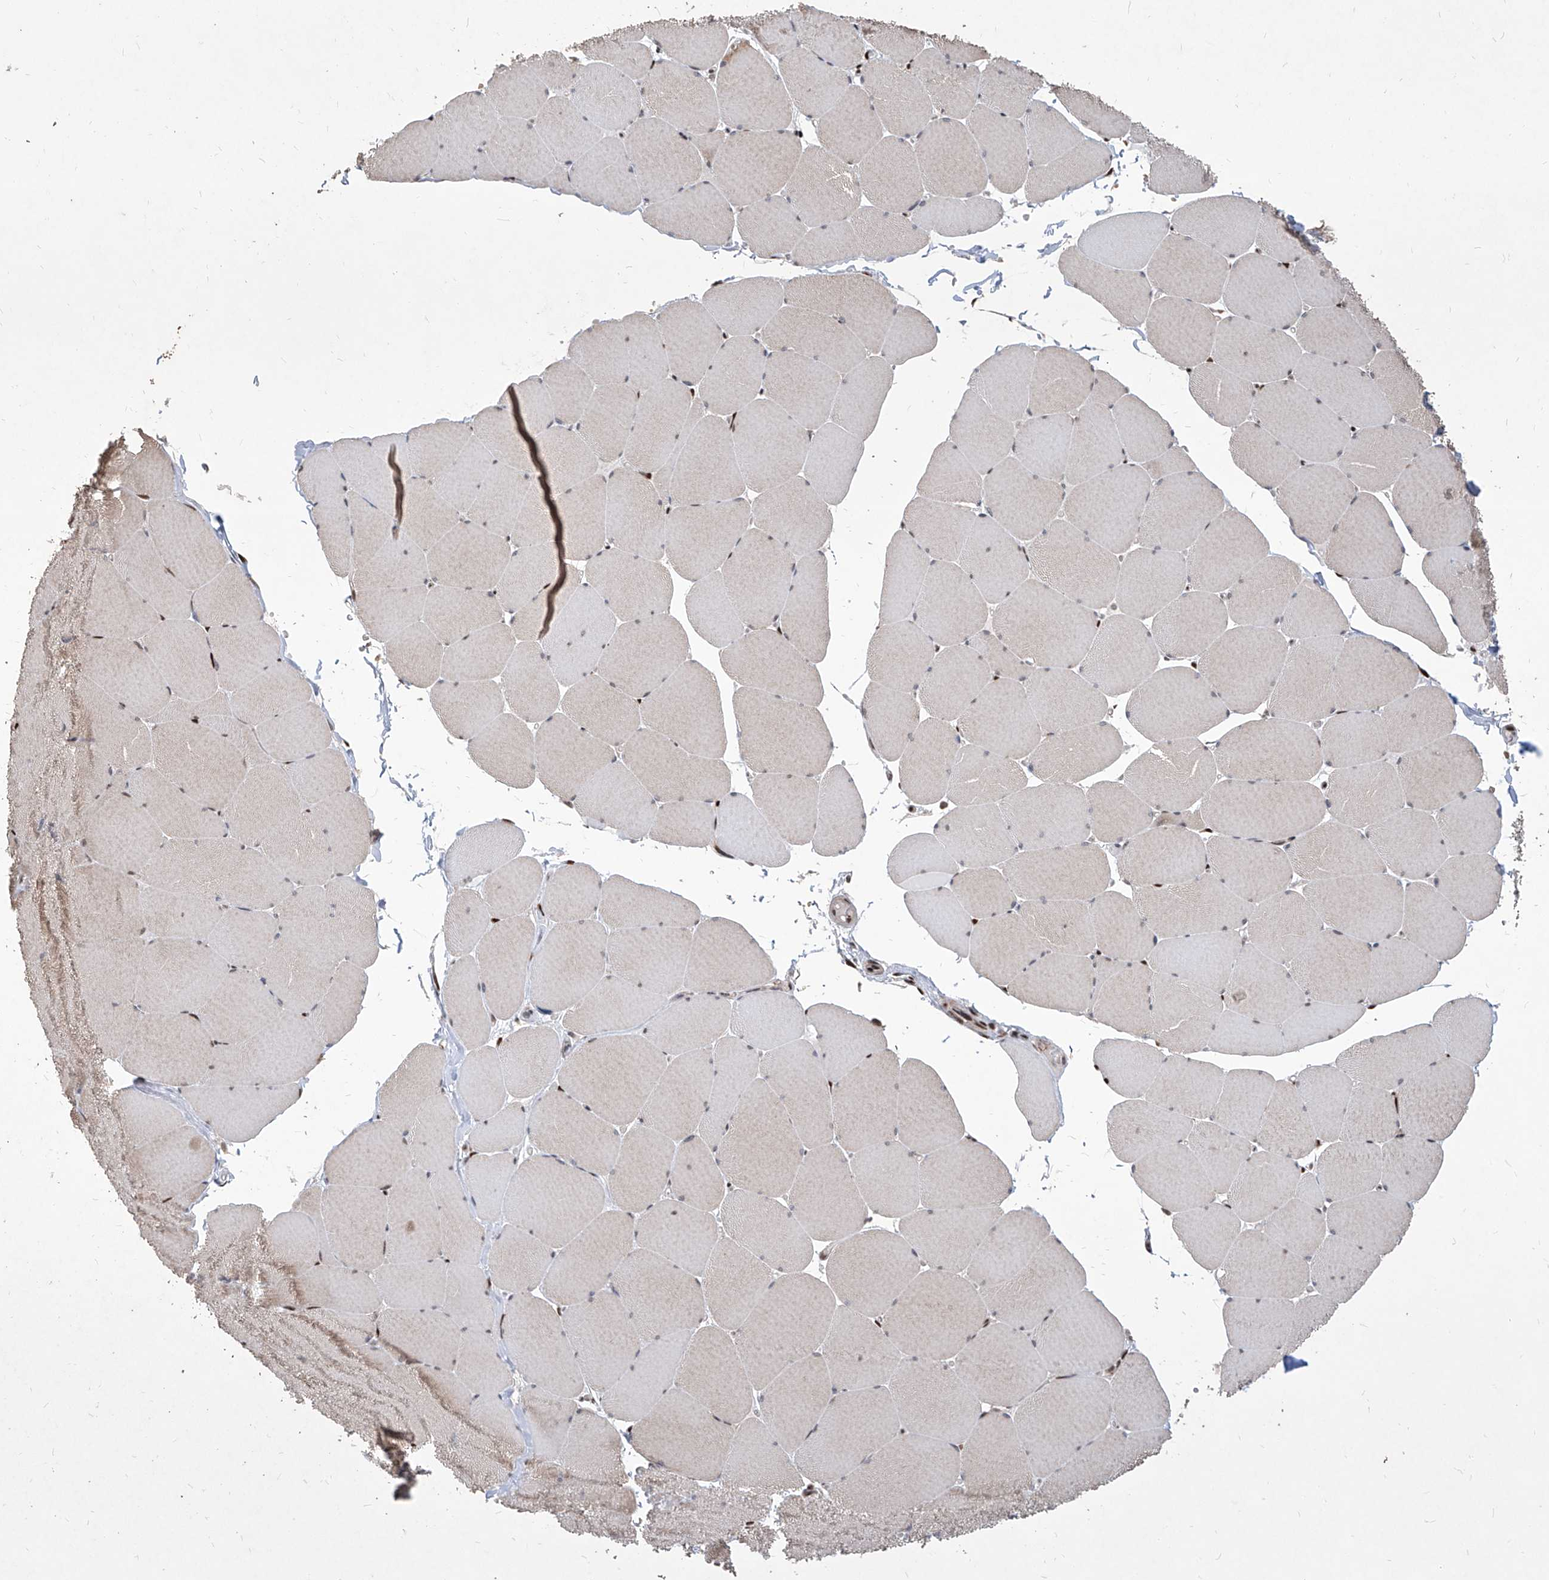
{"staining": {"intensity": "strong", "quantity": "<25%", "location": "nuclear"}, "tissue": "skeletal muscle", "cell_type": "Myocytes", "image_type": "normal", "snomed": [{"axis": "morphology", "description": "Normal tissue, NOS"}, {"axis": "topography", "description": "Skeletal muscle"}, {"axis": "topography", "description": "Head-Neck"}], "caption": "The image reveals staining of normal skeletal muscle, revealing strong nuclear protein staining (brown color) within myocytes.", "gene": "IRF2", "patient": {"sex": "male", "age": 66}}